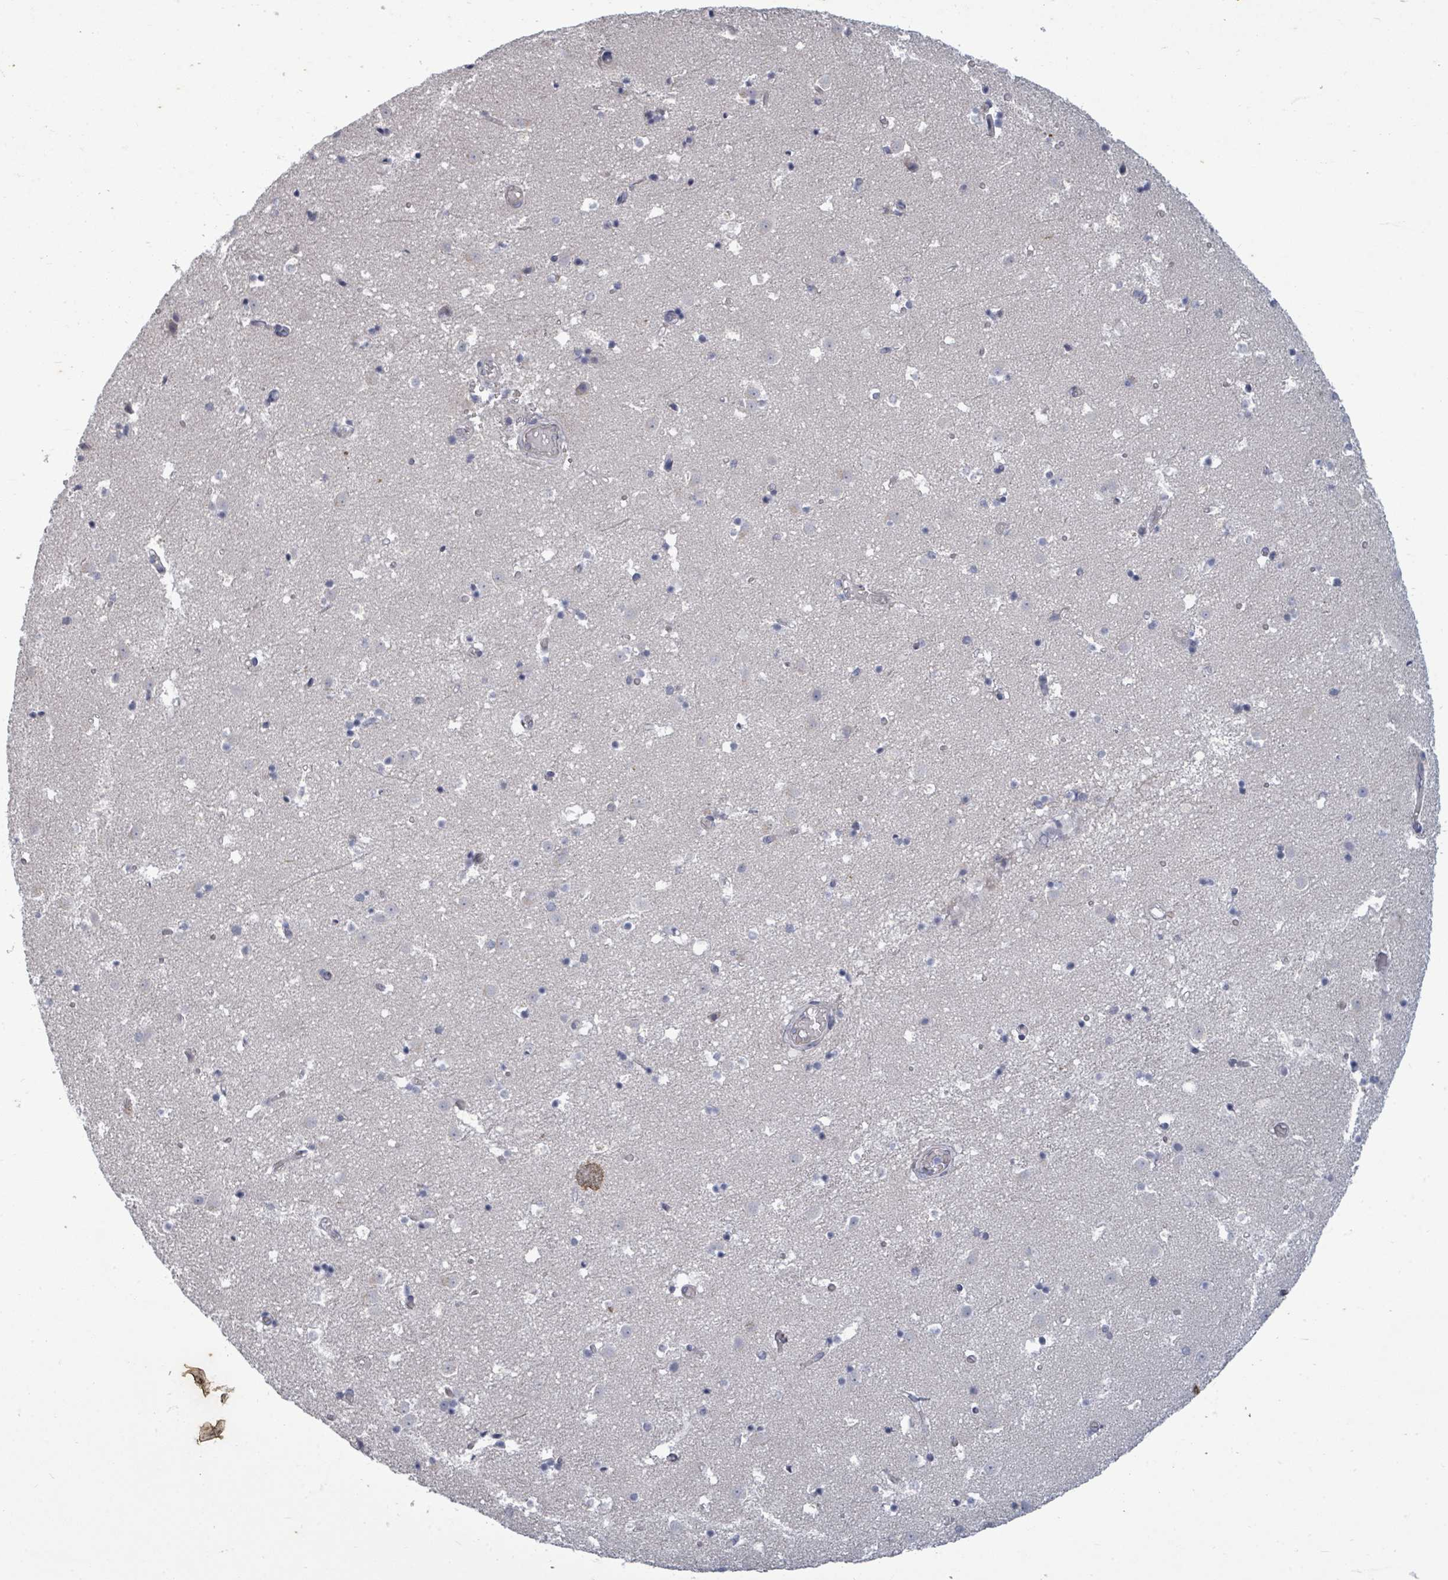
{"staining": {"intensity": "negative", "quantity": "none", "location": "none"}, "tissue": "caudate", "cell_type": "Glial cells", "image_type": "normal", "snomed": [{"axis": "morphology", "description": "Normal tissue, NOS"}, {"axis": "topography", "description": "Lateral ventricle wall"}], "caption": "Glial cells are negative for brown protein staining in benign caudate. (DAB IHC with hematoxylin counter stain).", "gene": "ASB12", "patient": {"sex": "male", "age": 25}}